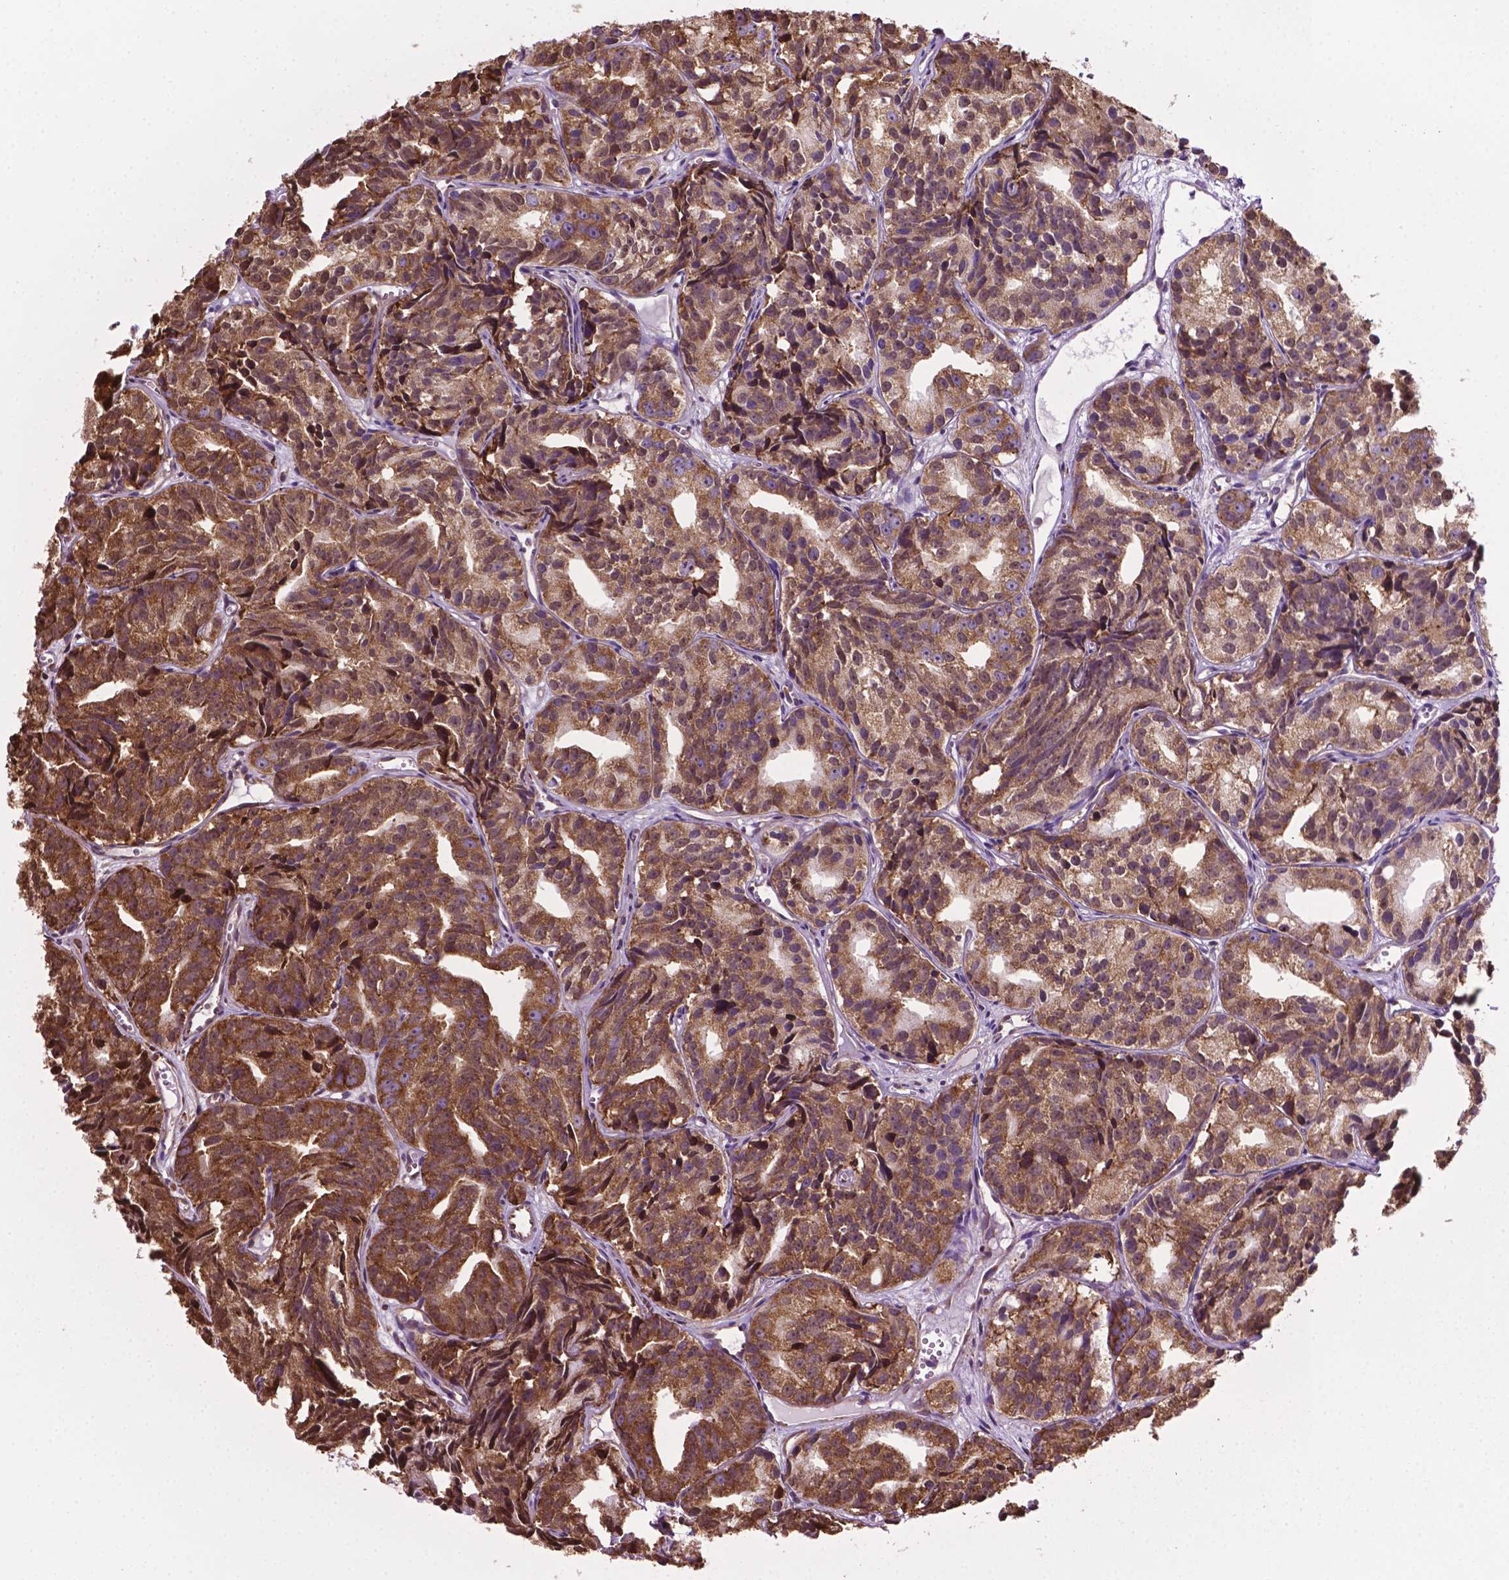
{"staining": {"intensity": "strong", "quantity": ">75%", "location": "cytoplasmic/membranous,nuclear"}, "tissue": "prostate cancer", "cell_type": "Tumor cells", "image_type": "cancer", "snomed": [{"axis": "morphology", "description": "Adenocarcinoma, High grade"}, {"axis": "topography", "description": "Prostate"}], "caption": "Human prostate cancer stained with a protein marker displays strong staining in tumor cells.", "gene": "RPL29", "patient": {"sex": "male", "age": 77}}